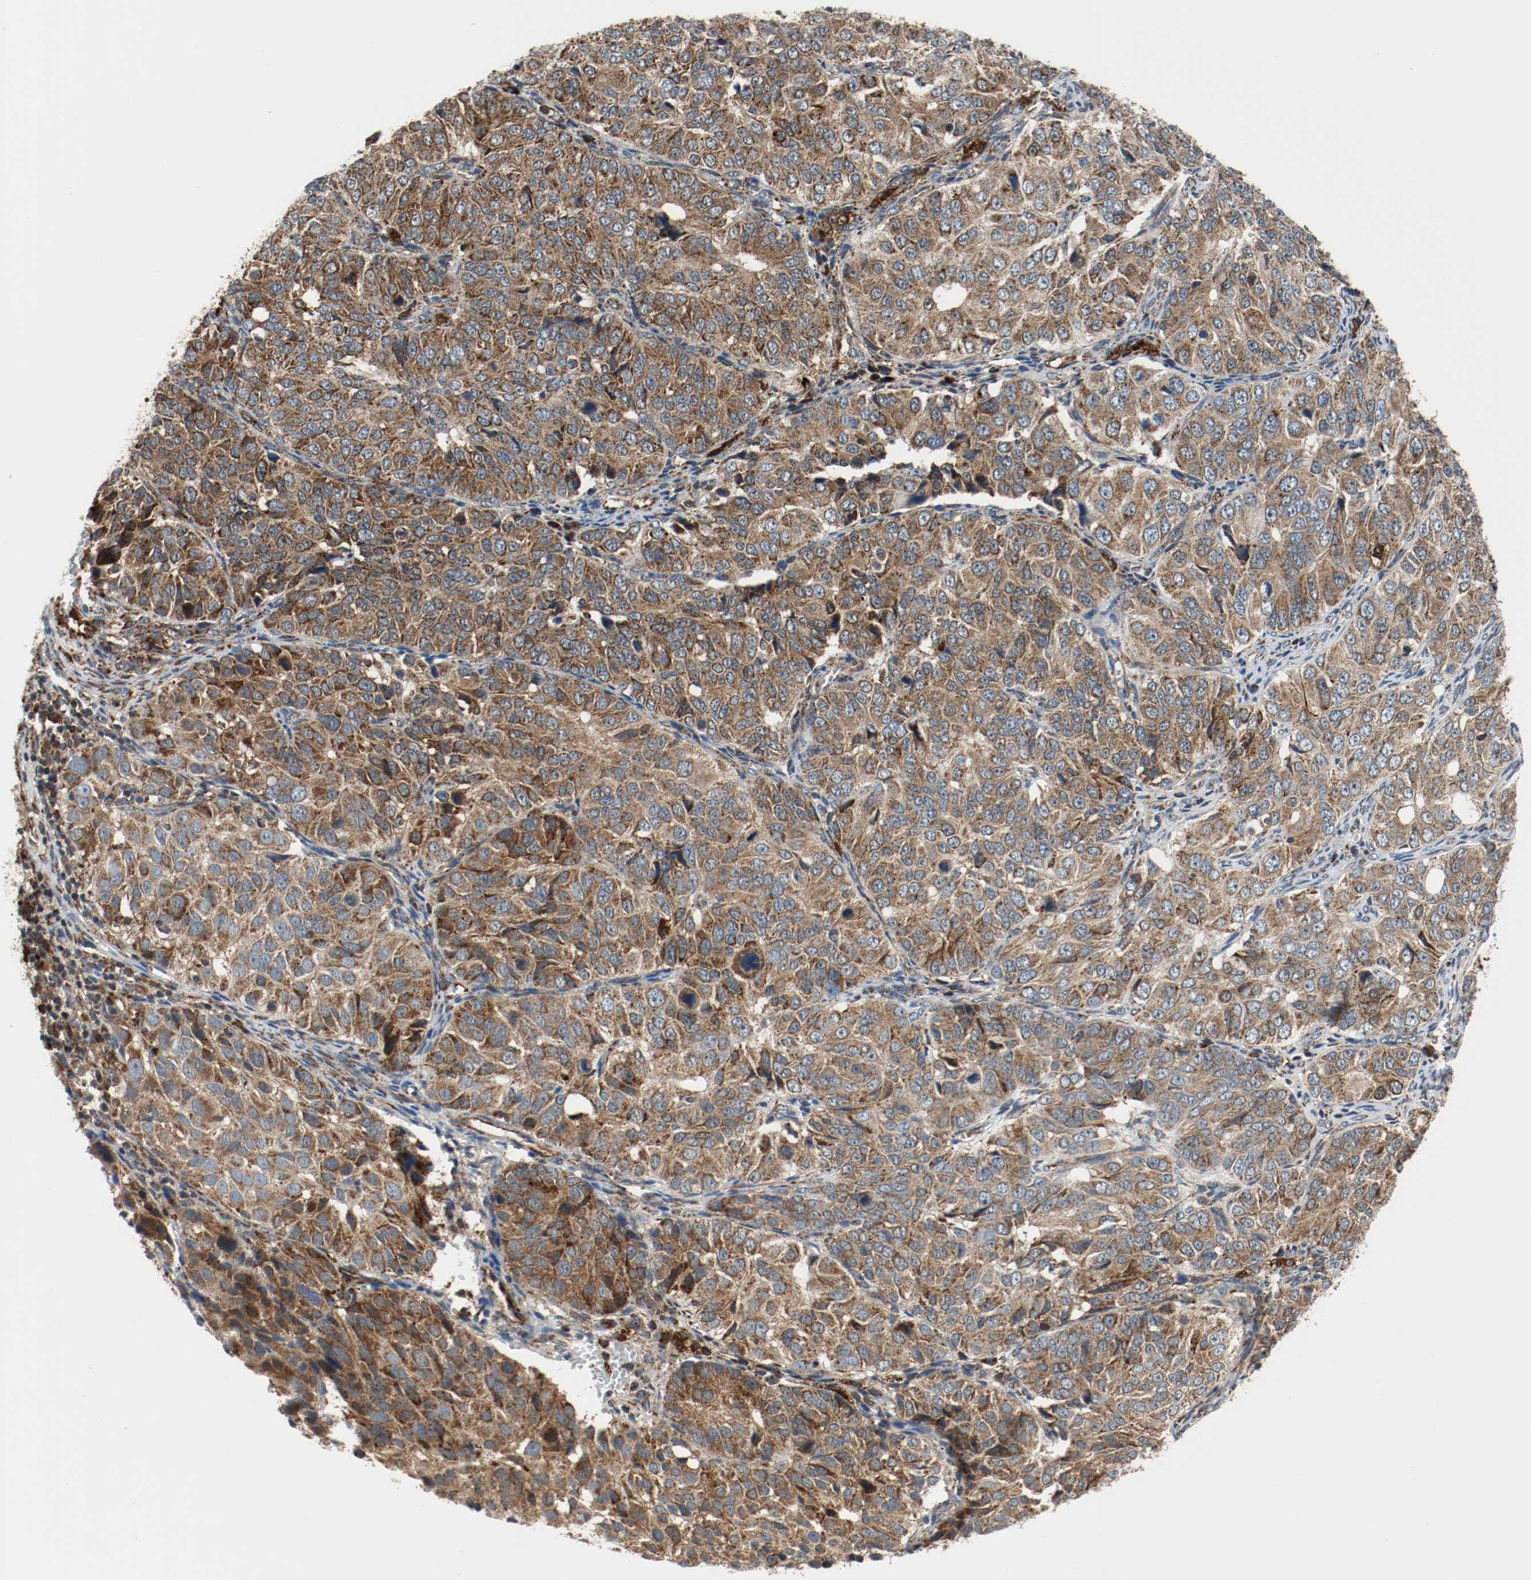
{"staining": {"intensity": "moderate", "quantity": ">75%", "location": "cytoplasmic/membranous"}, "tissue": "ovarian cancer", "cell_type": "Tumor cells", "image_type": "cancer", "snomed": [{"axis": "morphology", "description": "Carcinoma, endometroid"}, {"axis": "topography", "description": "Ovary"}], "caption": "Protein staining reveals moderate cytoplasmic/membranous staining in approximately >75% of tumor cells in ovarian cancer (endometroid carcinoma).", "gene": "TXNRD1", "patient": {"sex": "female", "age": 51}}